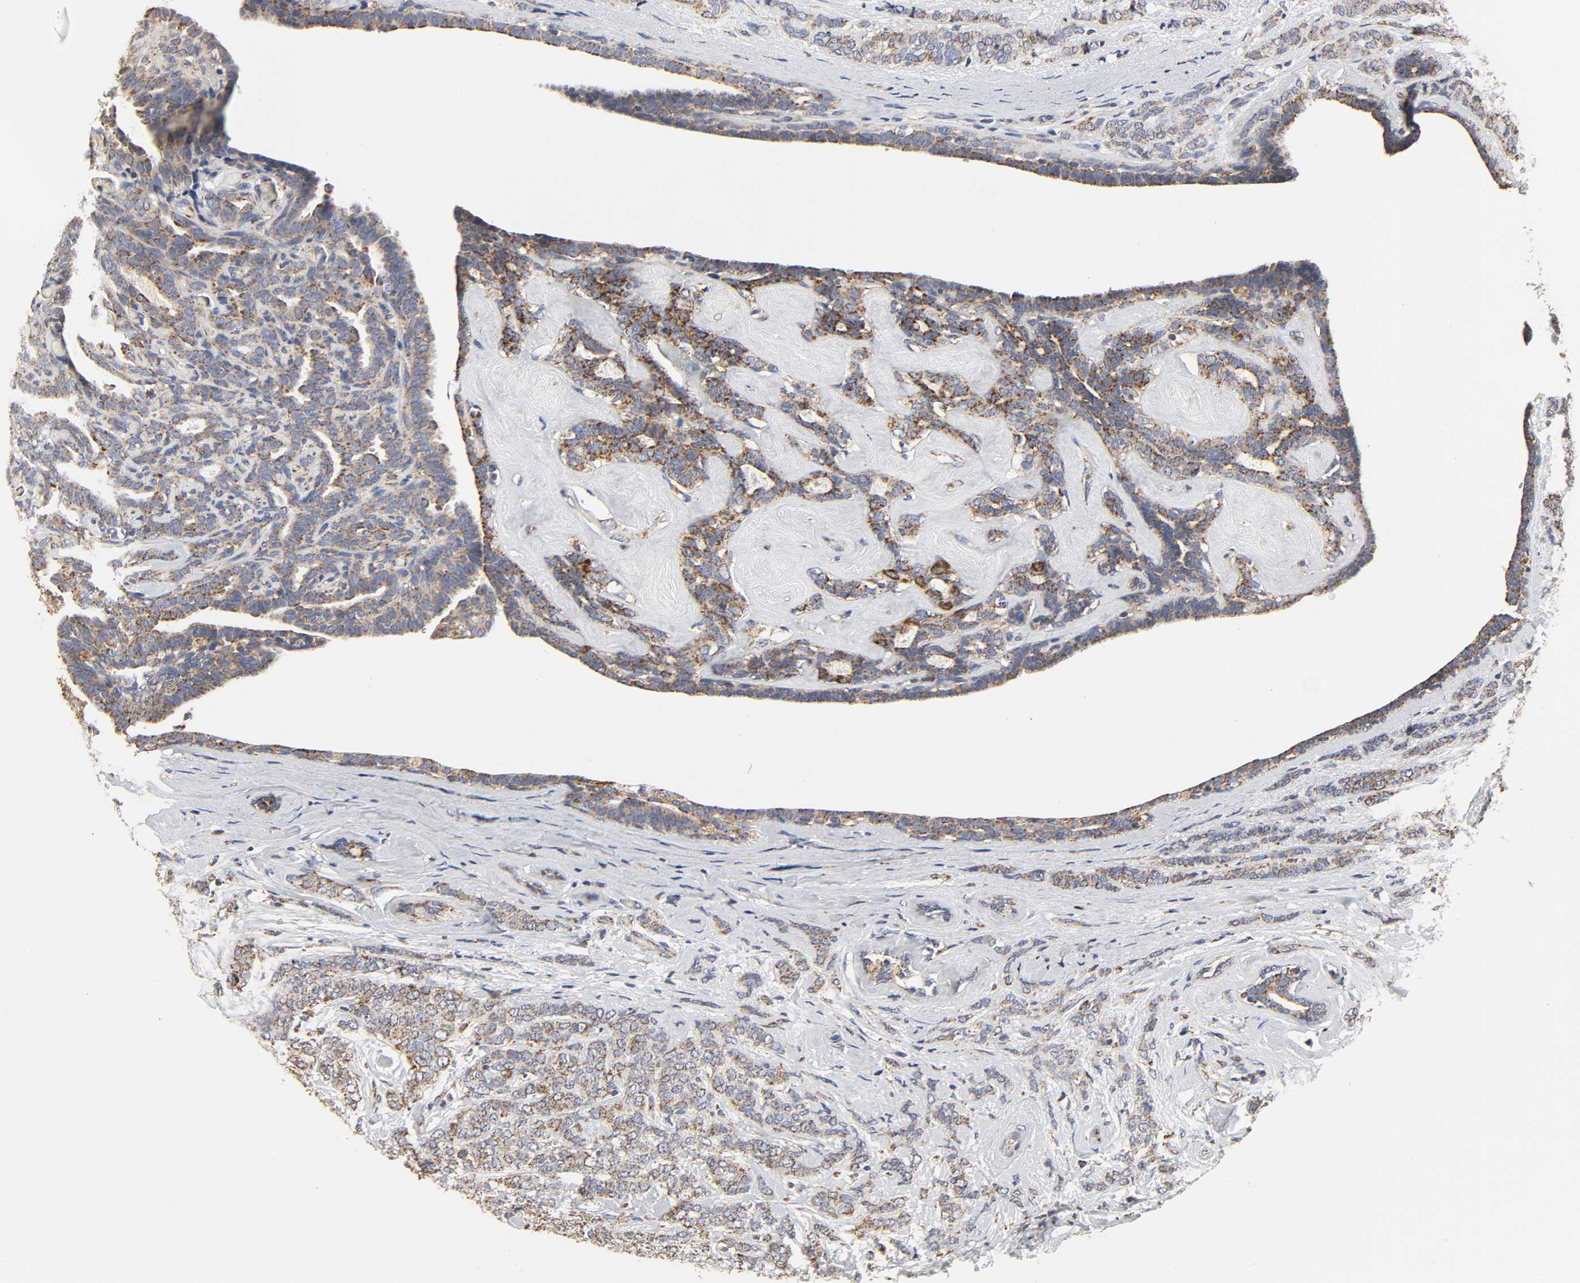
{"staining": {"intensity": "moderate", "quantity": ">75%", "location": "cytoplasmic/membranous"}, "tissue": "breast cancer", "cell_type": "Tumor cells", "image_type": "cancer", "snomed": [{"axis": "morphology", "description": "Lobular carcinoma"}, {"axis": "topography", "description": "Breast"}], "caption": "Immunohistochemical staining of human breast lobular carcinoma exhibits medium levels of moderate cytoplasmic/membranous staining in approximately >75% of tumor cells.", "gene": "COX6B1", "patient": {"sex": "female", "age": 60}}